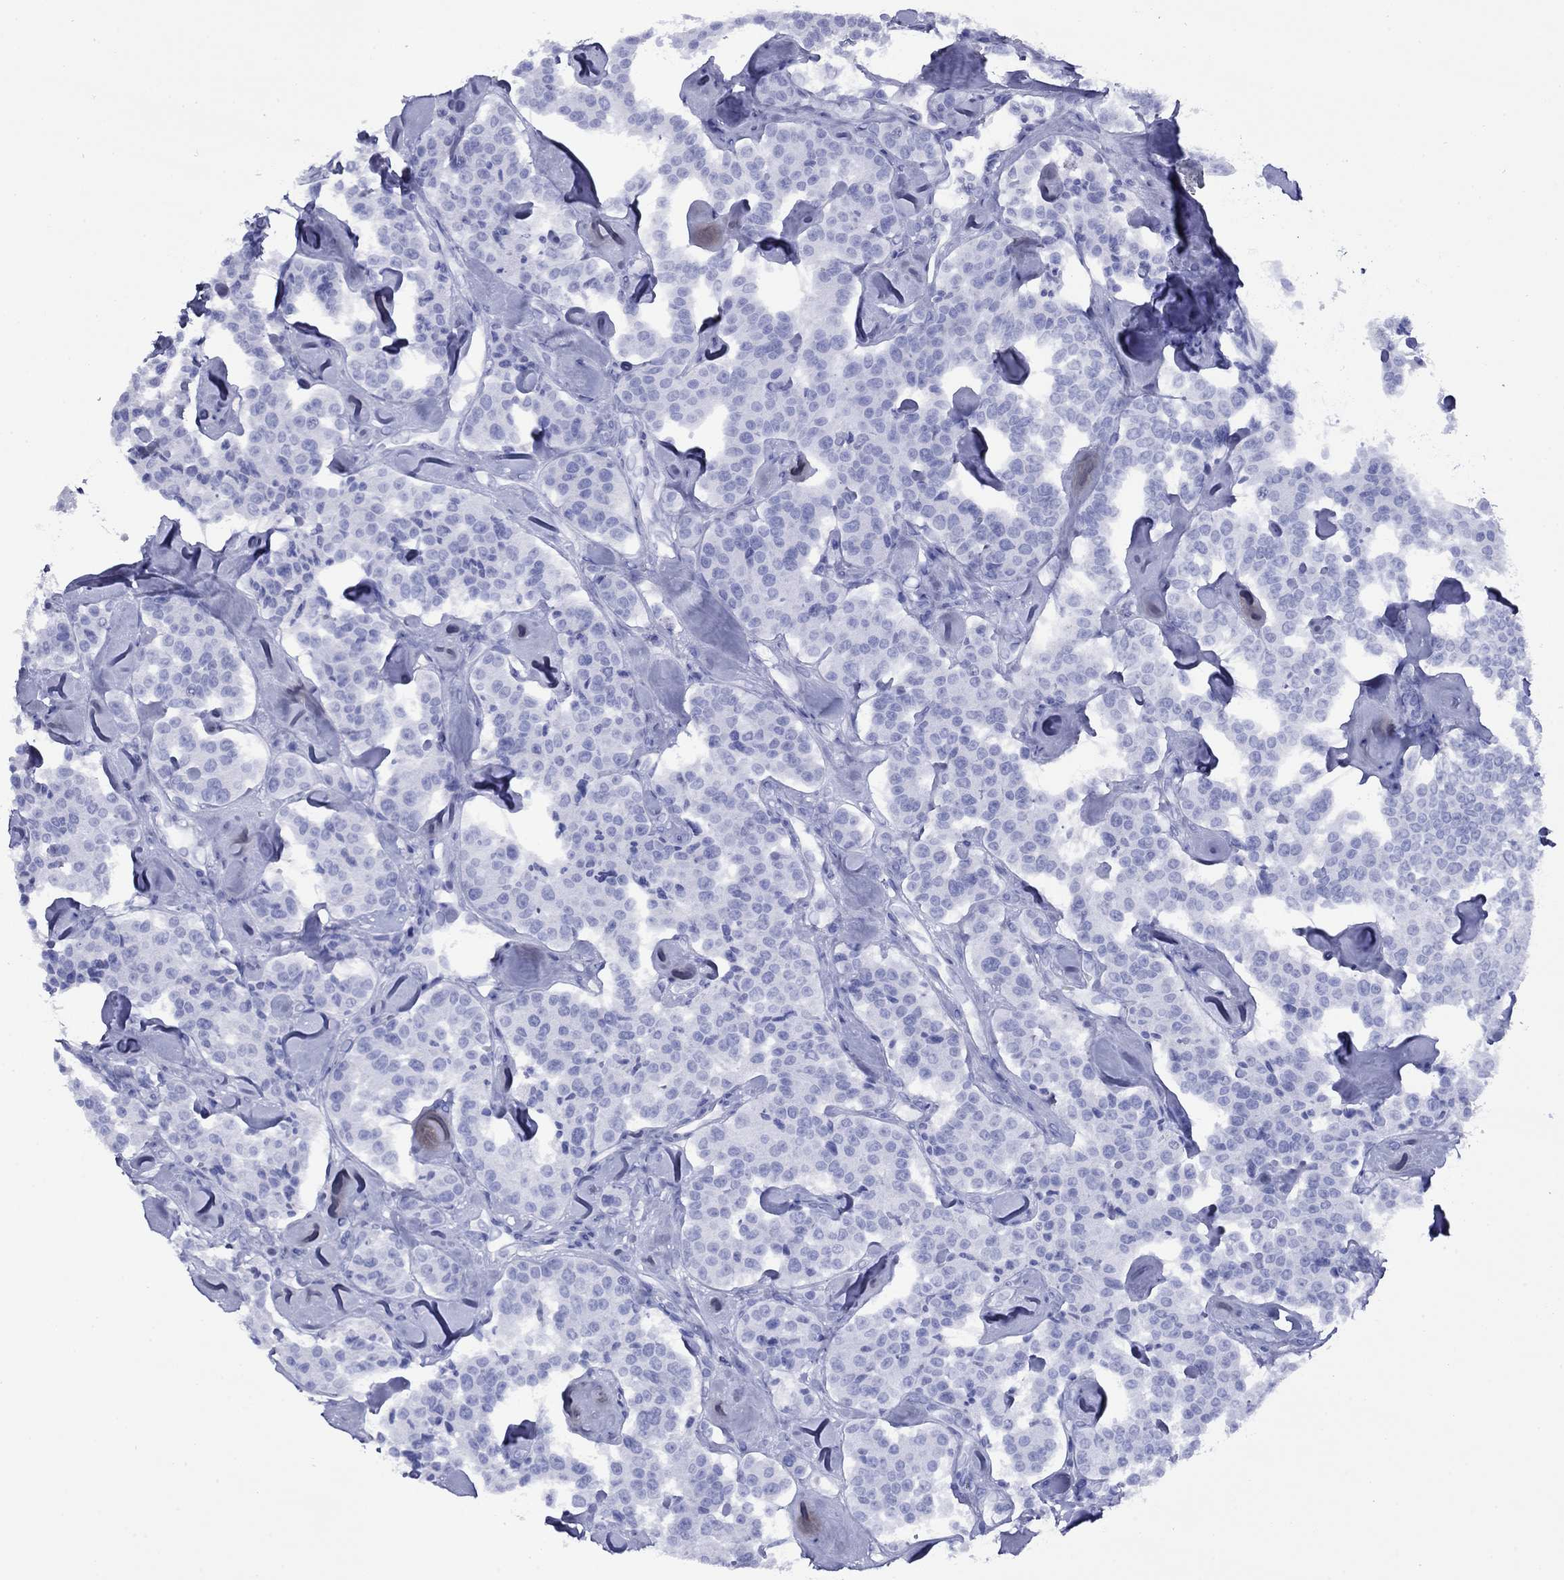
{"staining": {"intensity": "negative", "quantity": "none", "location": "none"}, "tissue": "carcinoid", "cell_type": "Tumor cells", "image_type": "cancer", "snomed": [{"axis": "morphology", "description": "Carcinoid, malignant, NOS"}, {"axis": "topography", "description": "Pancreas"}], "caption": "Immunohistochemistry (IHC) image of human carcinoid stained for a protein (brown), which shows no positivity in tumor cells.", "gene": "APOA2", "patient": {"sex": "male", "age": 41}}